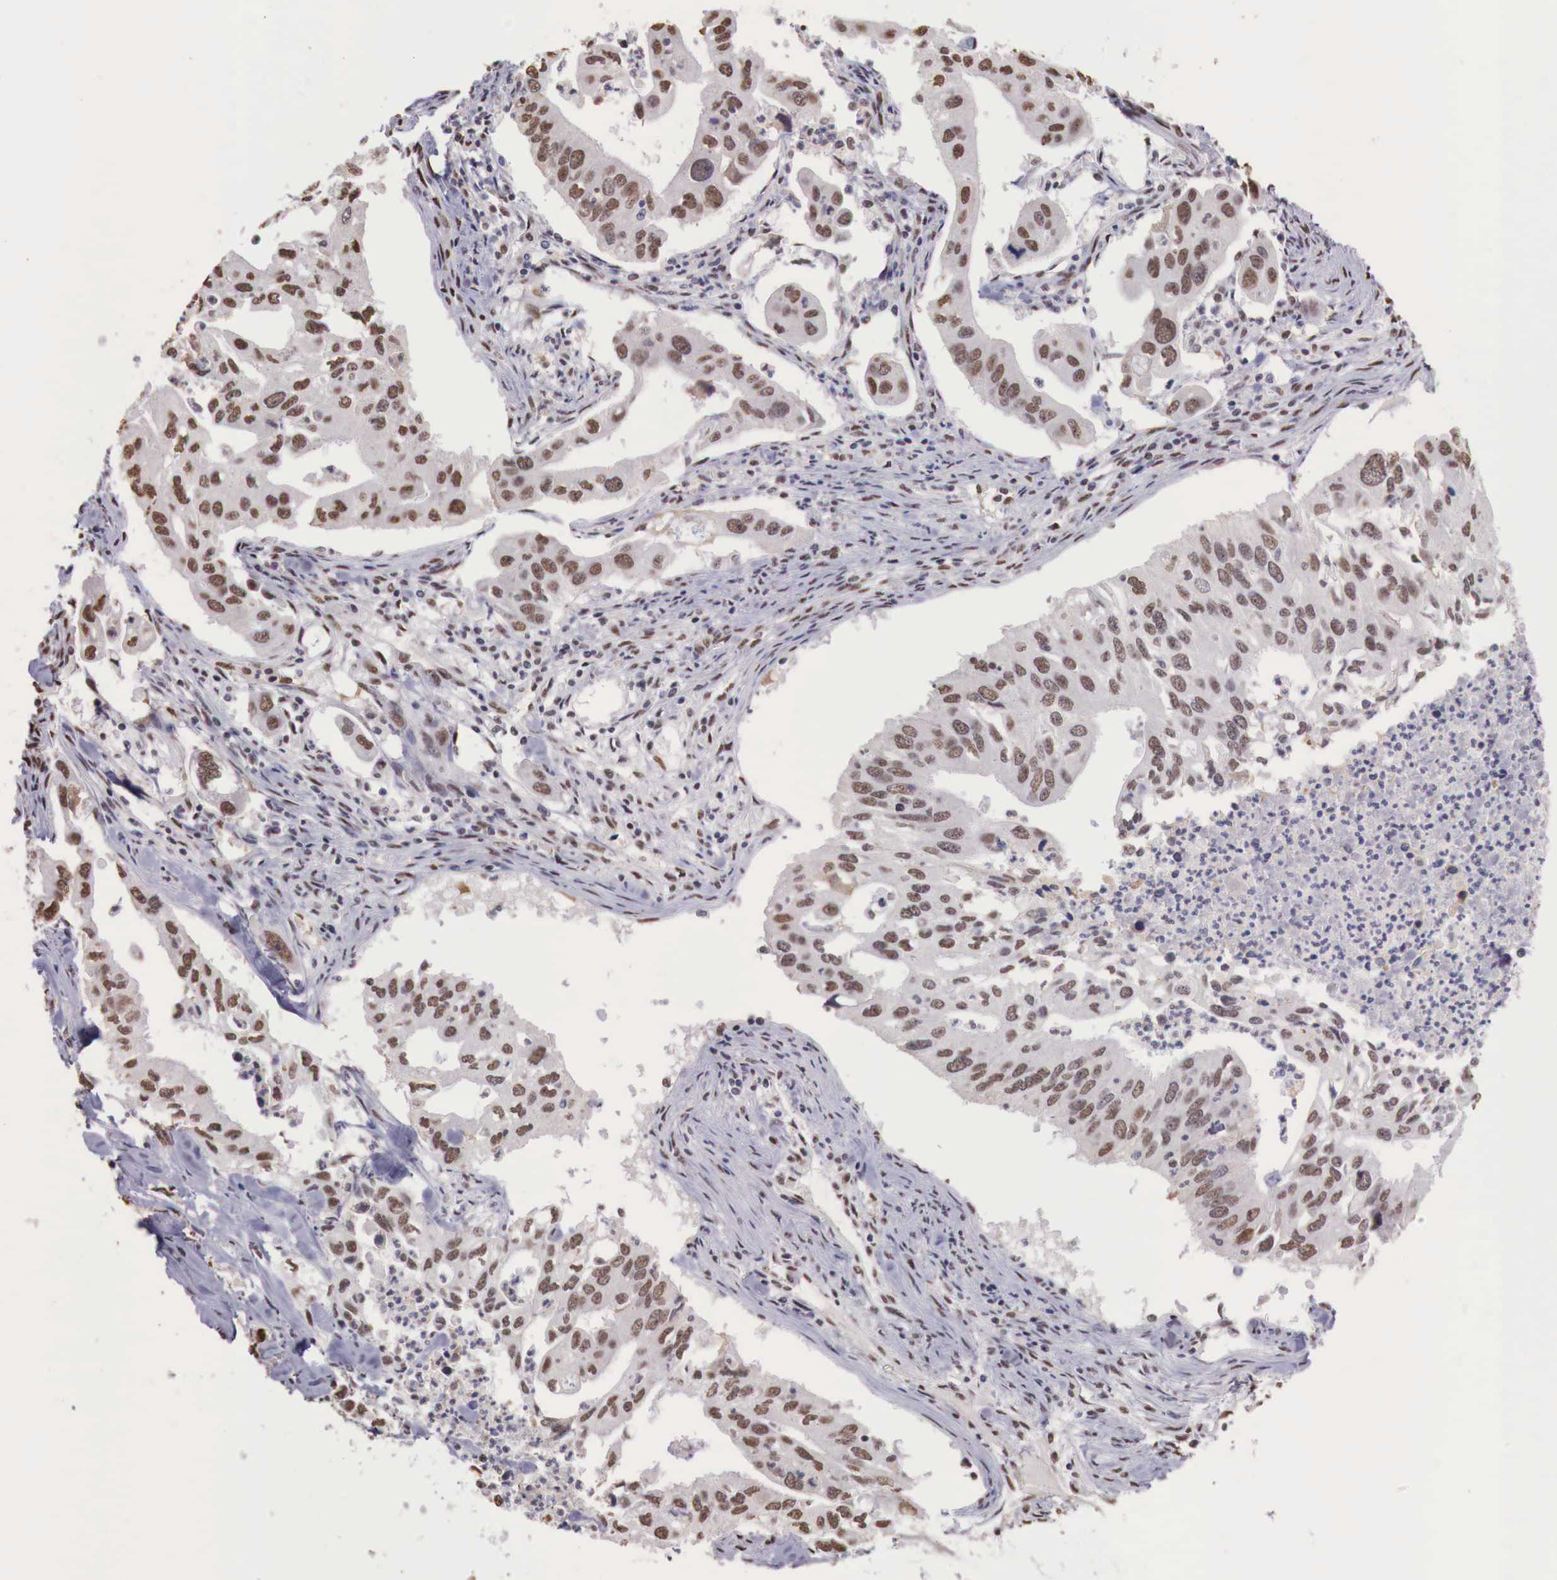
{"staining": {"intensity": "moderate", "quantity": ">75%", "location": "nuclear"}, "tissue": "lung cancer", "cell_type": "Tumor cells", "image_type": "cancer", "snomed": [{"axis": "morphology", "description": "Adenocarcinoma, NOS"}, {"axis": "topography", "description": "Lung"}], "caption": "Brown immunohistochemical staining in human adenocarcinoma (lung) shows moderate nuclear expression in about >75% of tumor cells.", "gene": "FOXP2", "patient": {"sex": "male", "age": 48}}